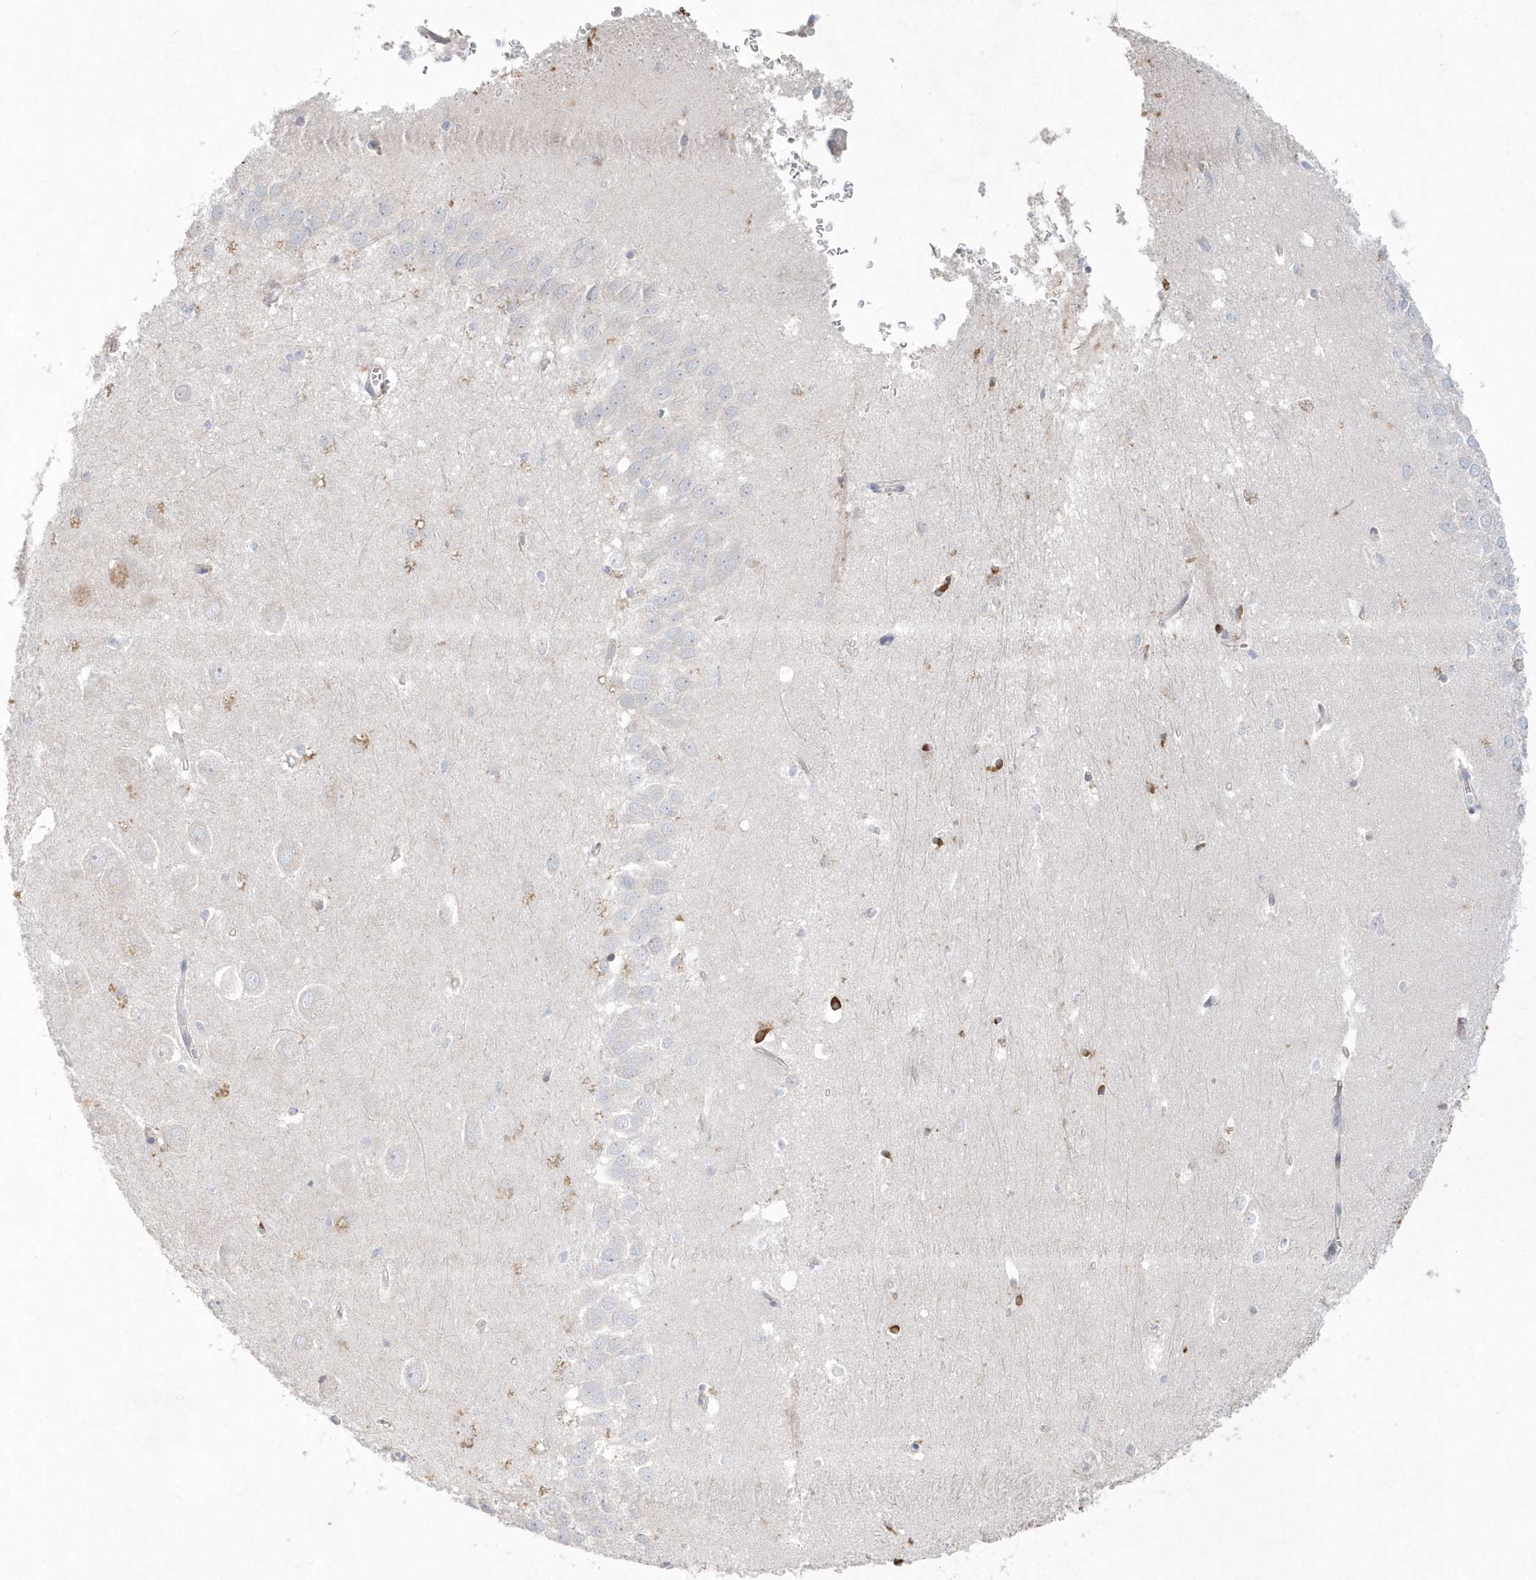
{"staining": {"intensity": "moderate", "quantity": "25%-75%", "location": "cytoplasmic/membranous"}, "tissue": "hippocampus", "cell_type": "Glial cells", "image_type": "normal", "snomed": [{"axis": "morphology", "description": "Normal tissue, NOS"}, {"axis": "topography", "description": "Hippocampus"}], "caption": "Immunohistochemical staining of normal hippocampus exhibits medium levels of moderate cytoplasmic/membranous expression in about 25%-75% of glial cells.", "gene": "TMEM132B", "patient": {"sex": "female", "age": 64}}